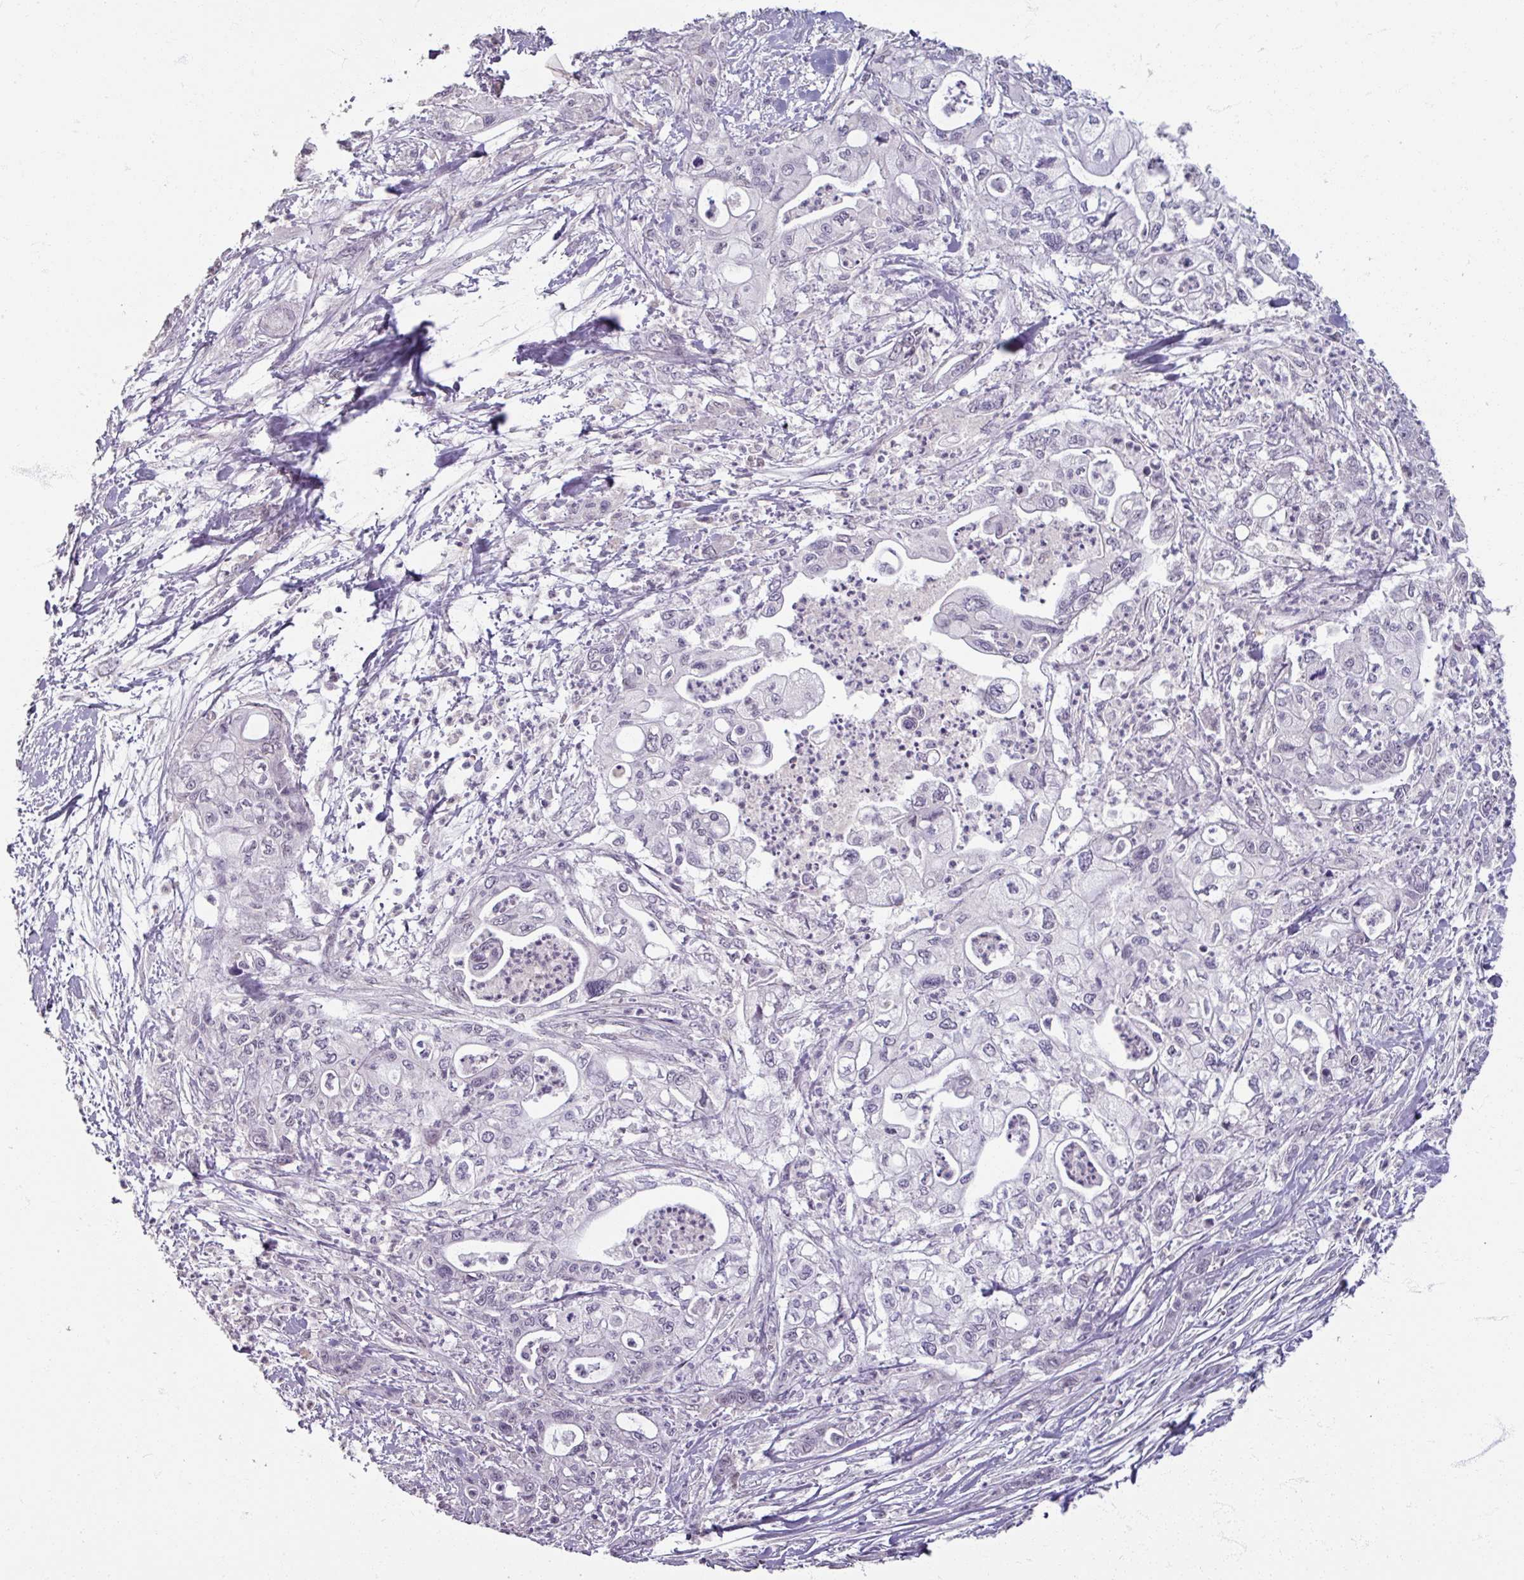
{"staining": {"intensity": "negative", "quantity": "none", "location": "none"}, "tissue": "pancreatic cancer", "cell_type": "Tumor cells", "image_type": "cancer", "snomed": [{"axis": "morphology", "description": "Adenocarcinoma, NOS"}, {"axis": "topography", "description": "Pancreas"}], "caption": "Pancreatic cancer (adenocarcinoma) stained for a protein using immunohistochemistry (IHC) exhibits no expression tumor cells.", "gene": "SOX11", "patient": {"sex": "male", "age": 61}}